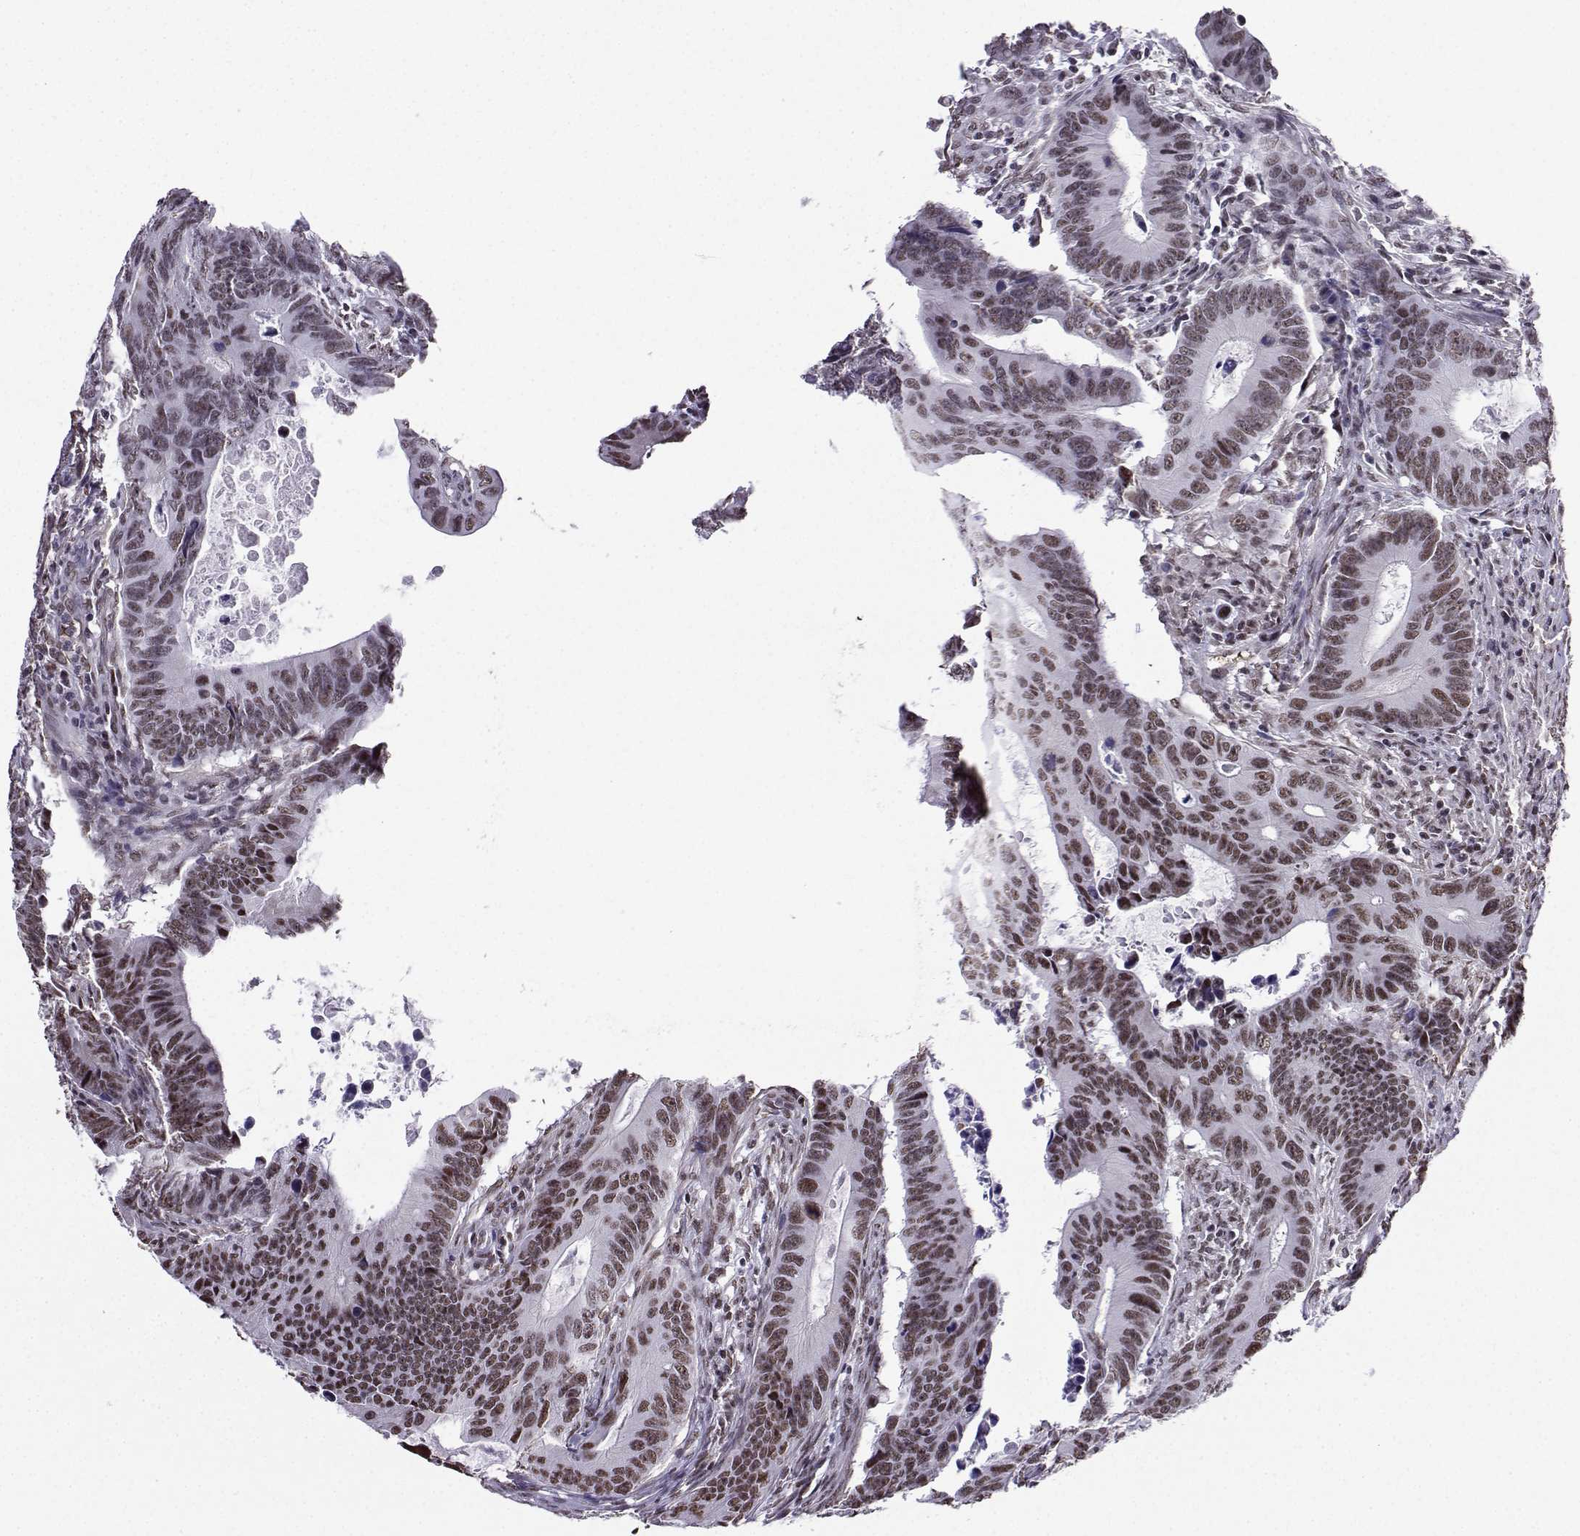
{"staining": {"intensity": "weak", "quantity": ">75%", "location": "nuclear"}, "tissue": "colorectal cancer", "cell_type": "Tumor cells", "image_type": "cancer", "snomed": [{"axis": "morphology", "description": "Adenocarcinoma, NOS"}, {"axis": "topography", "description": "Colon"}], "caption": "A photomicrograph of human colorectal cancer (adenocarcinoma) stained for a protein reveals weak nuclear brown staining in tumor cells.", "gene": "CCNK", "patient": {"sex": "female", "age": 87}}